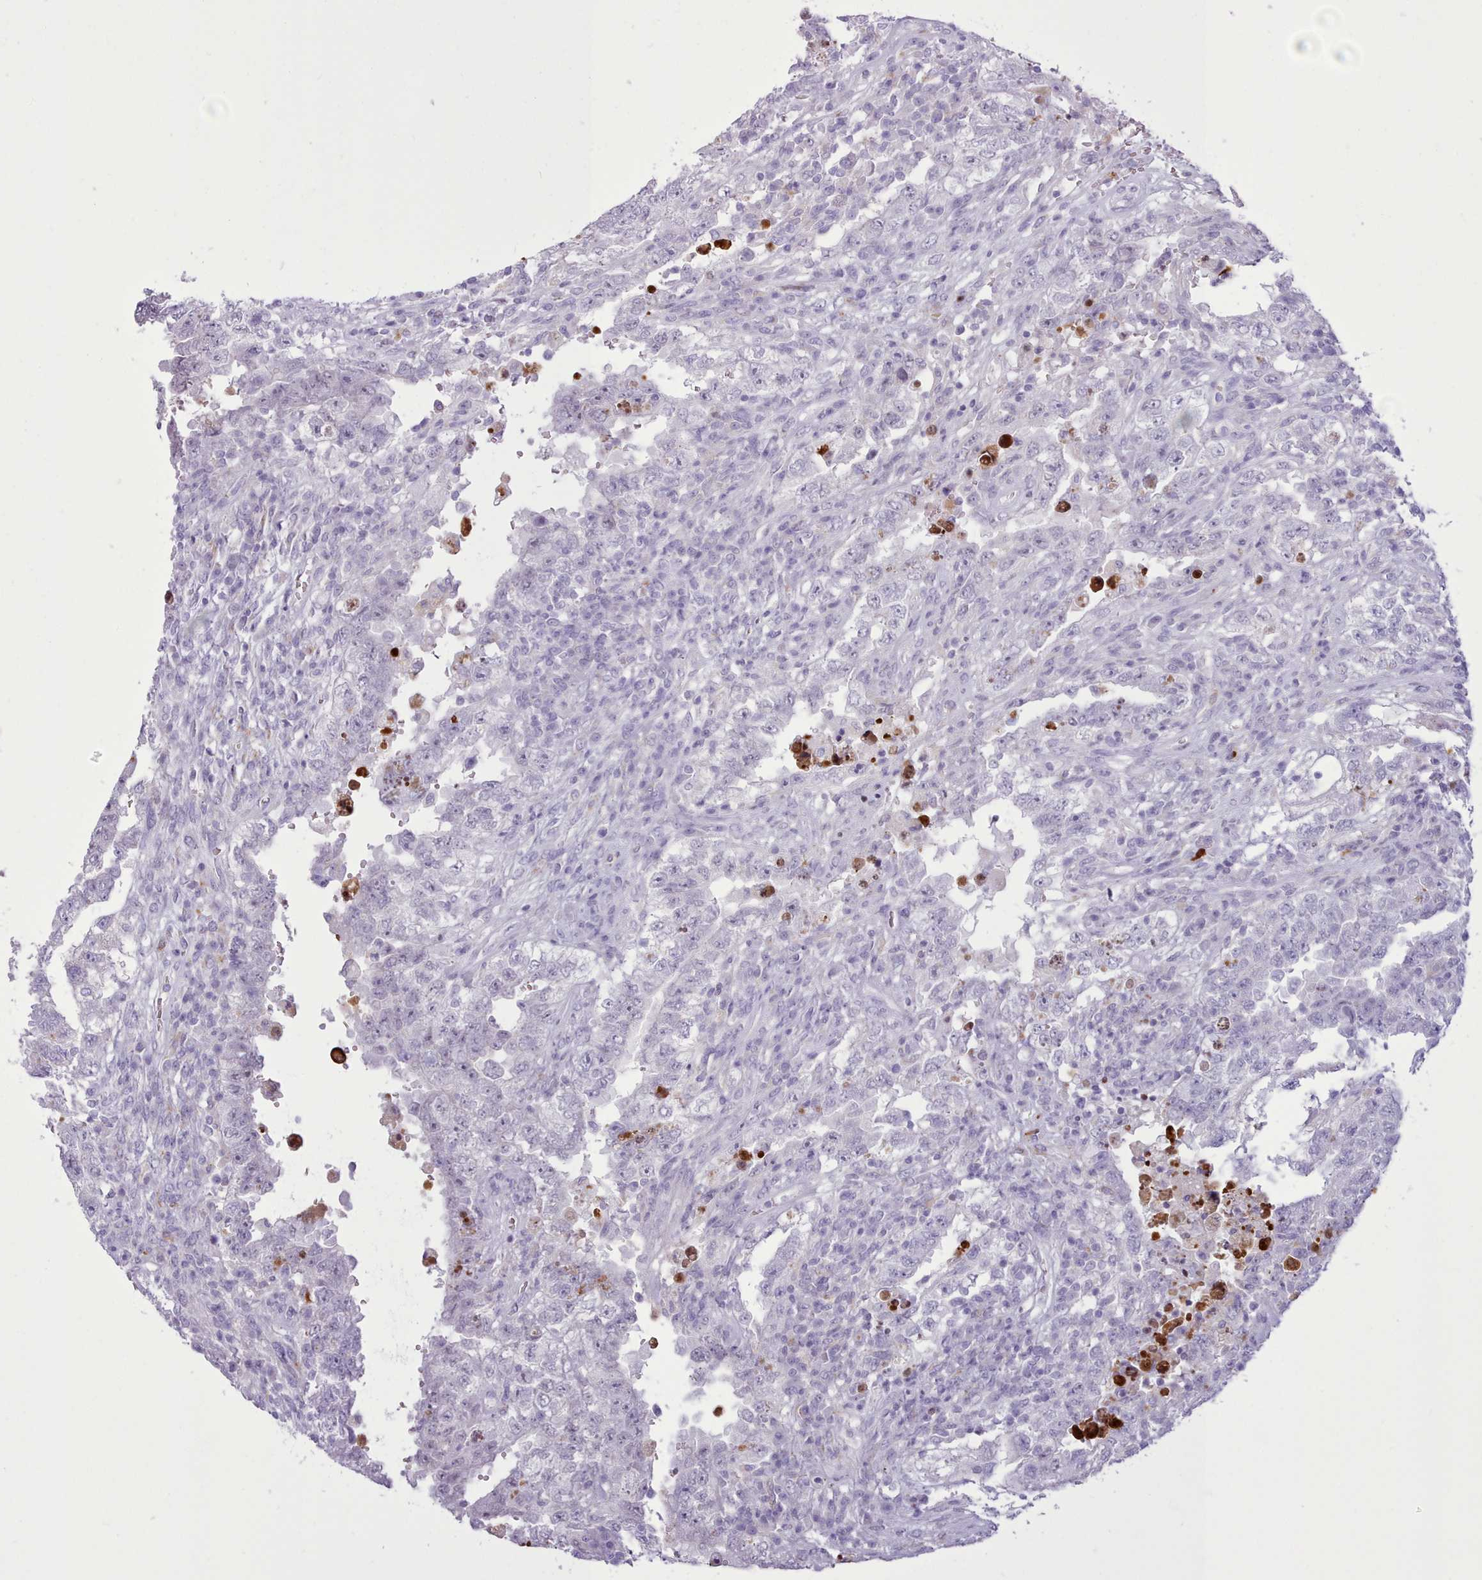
{"staining": {"intensity": "negative", "quantity": "none", "location": "none"}, "tissue": "testis cancer", "cell_type": "Tumor cells", "image_type": "cancer", "snomed": [{"axis": "morphology", "description": "Carcinoma, Embryonal, NOS"}, {"axis": "topography", "description": "Testis"}], "caption": "High power microscopy photomicrograph of an immunohistochemistry photomicrograph of testis cancer (embryonal carcinoma), revealing no significant expression in tumor cells.", "gene": "SRD5A1", "patient": {"sex": "male", "age": 26}}